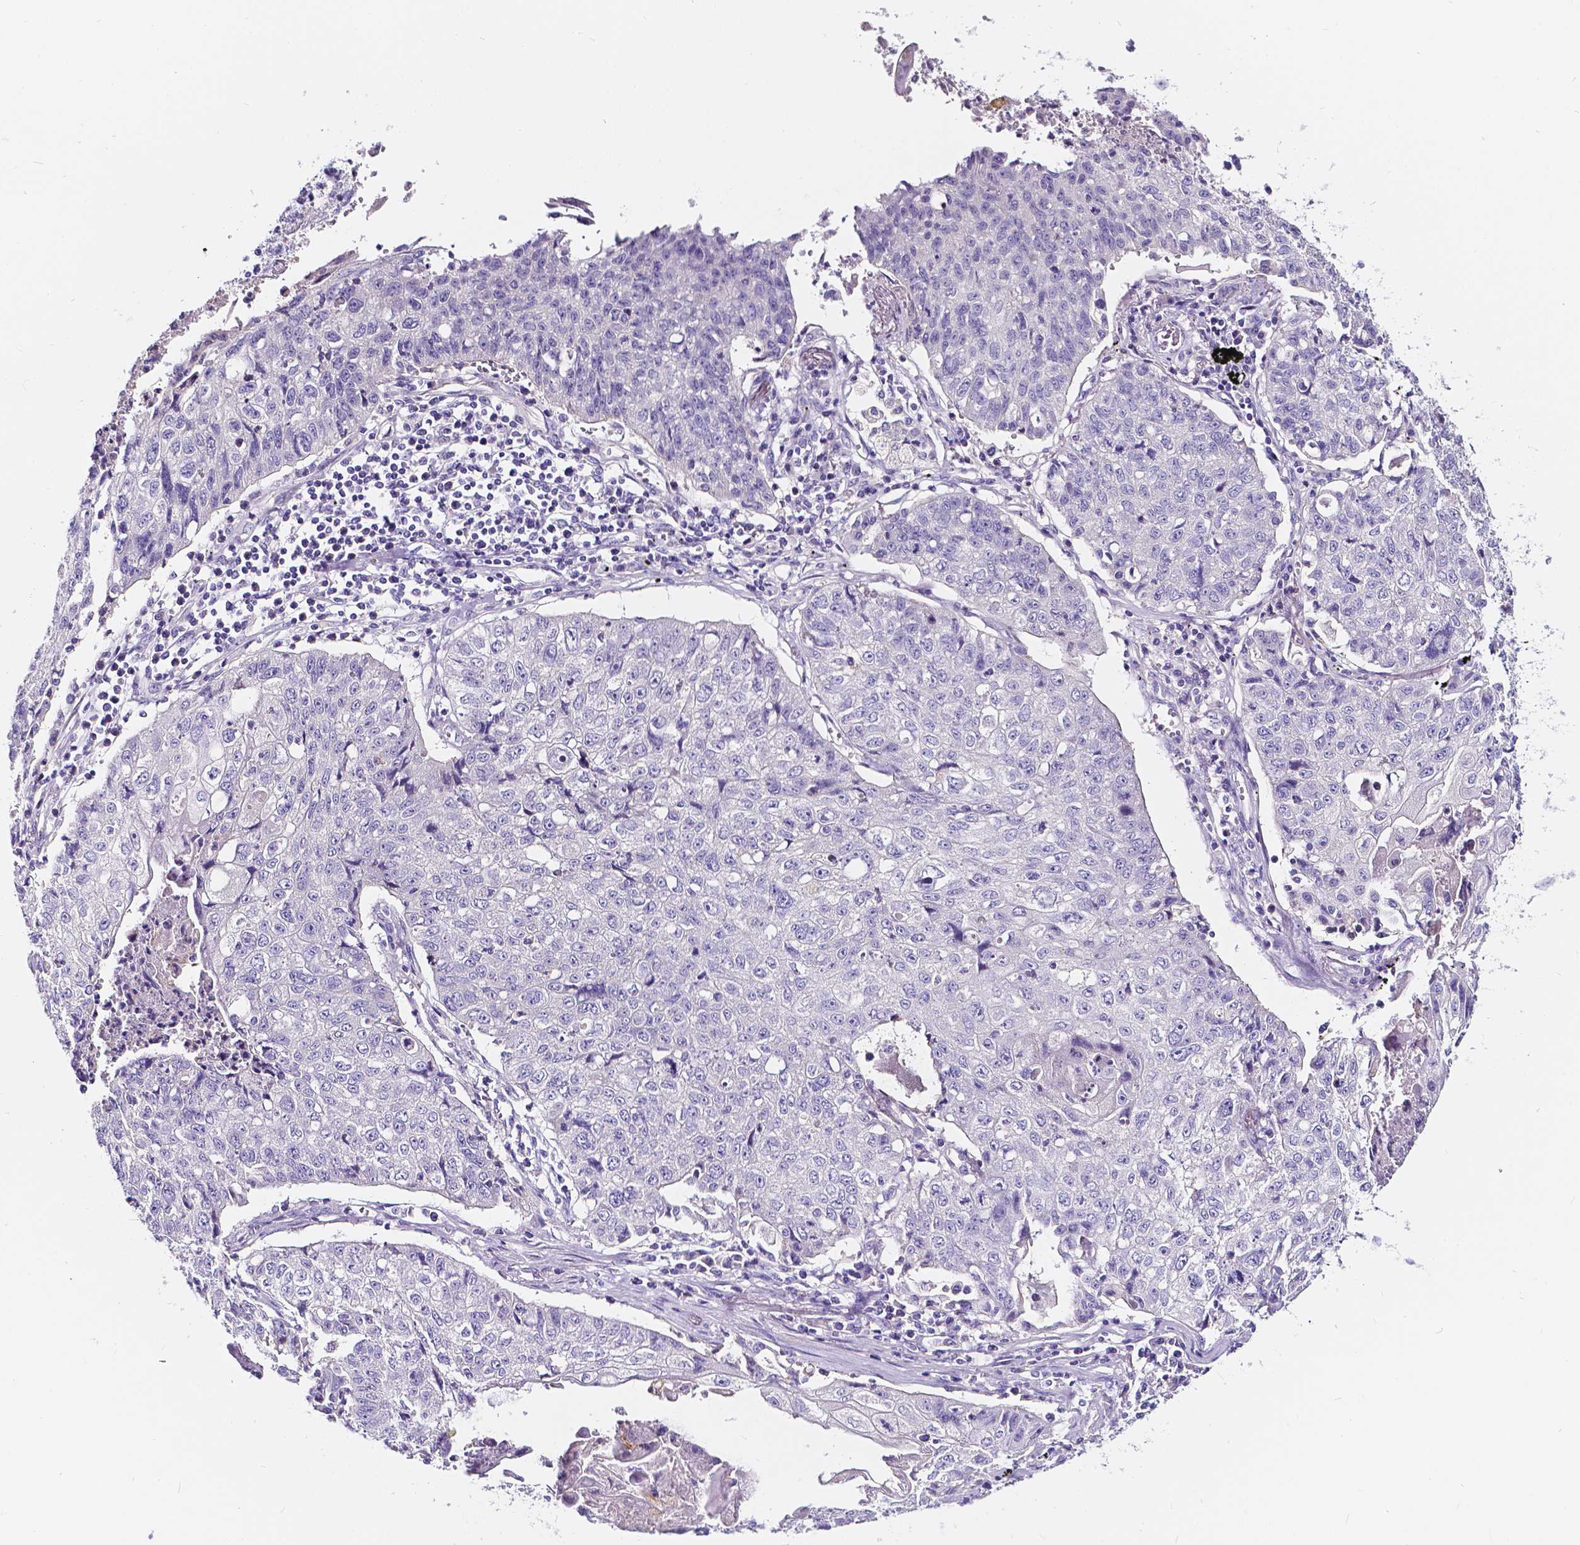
{"staining": {"intensity": "negative", "quantity": "none", "location": "none"}, "tissue": "lung cancer", "cell_type": "Tumor cells", "image_type": "cancer", "snomed": [{"axis": "morphology", "description": "Normal morphology"}, {"axis": "morphology", "description": "Aneuploidy"}, {"axis": "morphology", "description": "Squamous cell carcinoma, NOS"}, {"axis": "topography", "description": "Lymph node"}, {"axis": "topography", "description": "Lung"}], "caption": "This is a micrograph of IHC staining of lung cancer (aneuploidy), which shows no staining in tumor cells.", "gene": "CLSTN2", "patient": {"sex": "female", "age": 76}}